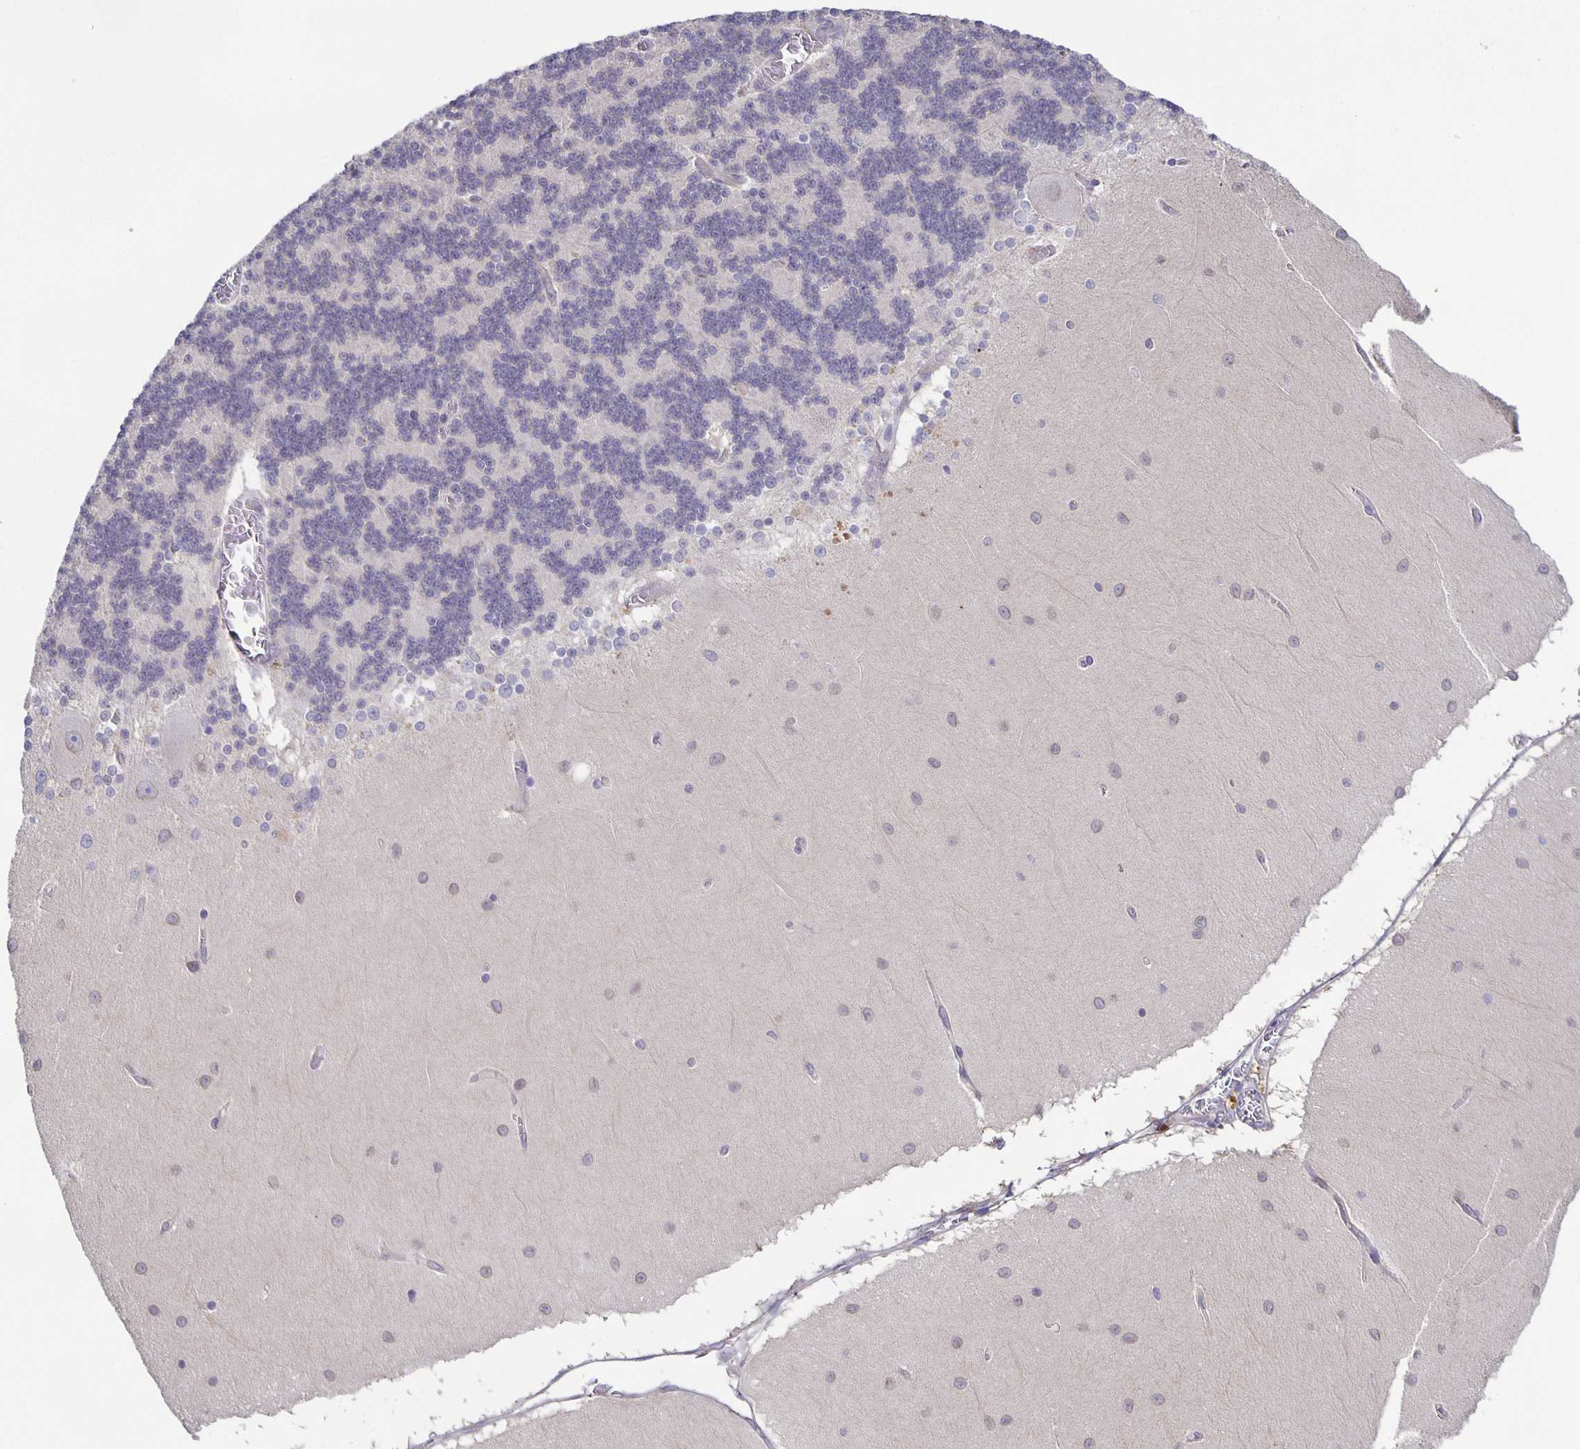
{"staining": {"intensity": "negative", "quantity": "none", "location": "none"}, "tissue": "cerebellum", "cell_type": "Cells in granular layer", "image_type": "normal", "snomed": [{"axis": "morphology", "description": "Normal tissue, NOS"}, {"axis": "topography", "description": "Cerebellum"}], "caption": "Immunohistochemical staining of unremarkable human cerebellum reveals no significant expression in cells in granular layer.", "gene": "PTPN3", "patient": {"sex": "female", "age": 54}}